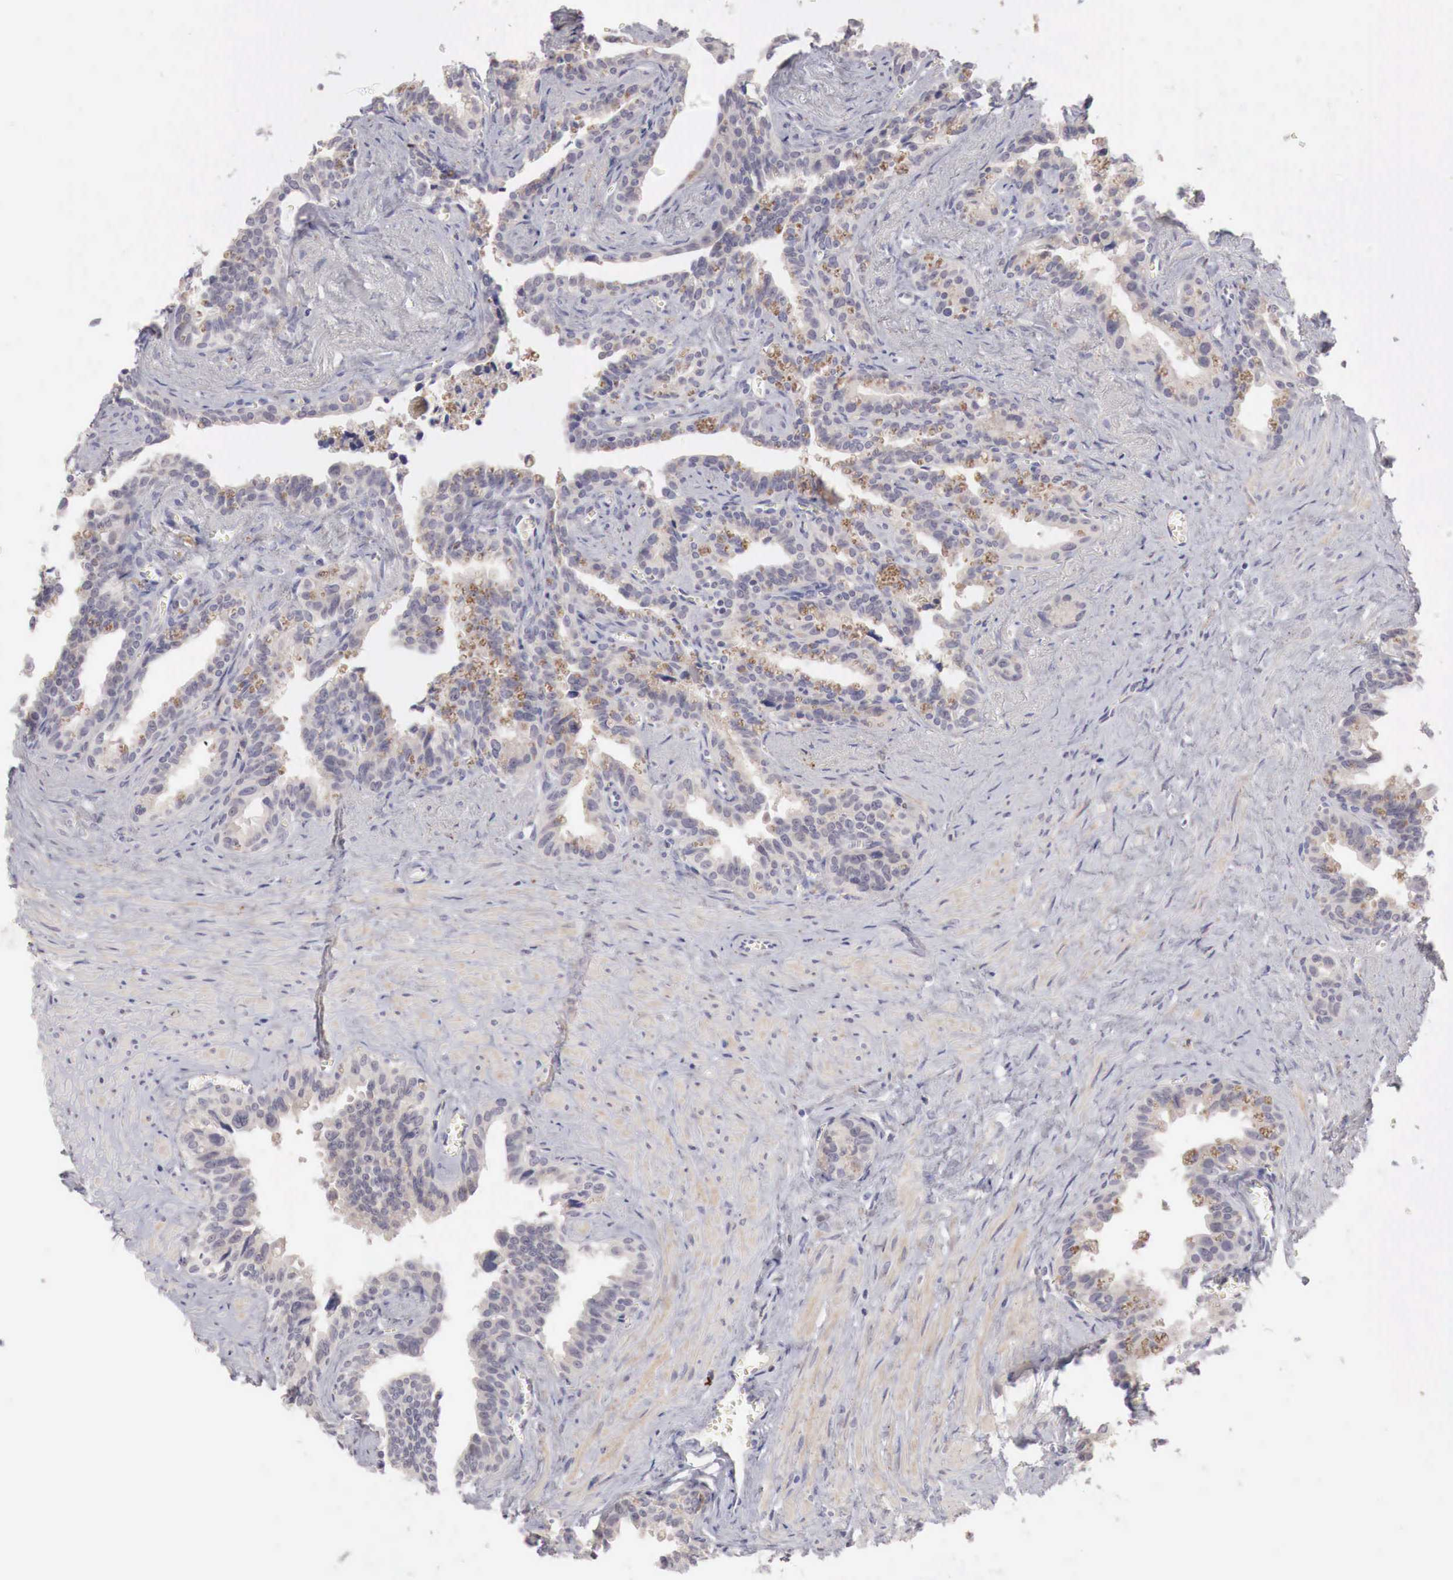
{"staining": {"intensity": "weak", "quantity": "25%-75%", "location": "cytoplasmic/membranous"}, "tissue": "seminal vesicle", "cell_type": "Glandular cells", "image_type": "normal", "snomed": [{"axis": "morphology", "description": "Normal tissue, NOS"}, {"axis": "topography", "description": "Seminal veicle"}], "caption": "Immunohistochemistry micrograph of normal seminal vesicle: human seminal vesicle stained using immunohistochemistry (IHC) reveals low levels of weak protein expression localized specifically in the cytoplasmic/membranous of glandular cells, appearing as a cytoplasmic/membranous brown color.", "gene": "GATA1", "patient": {"sex": "male", "age": 60}}